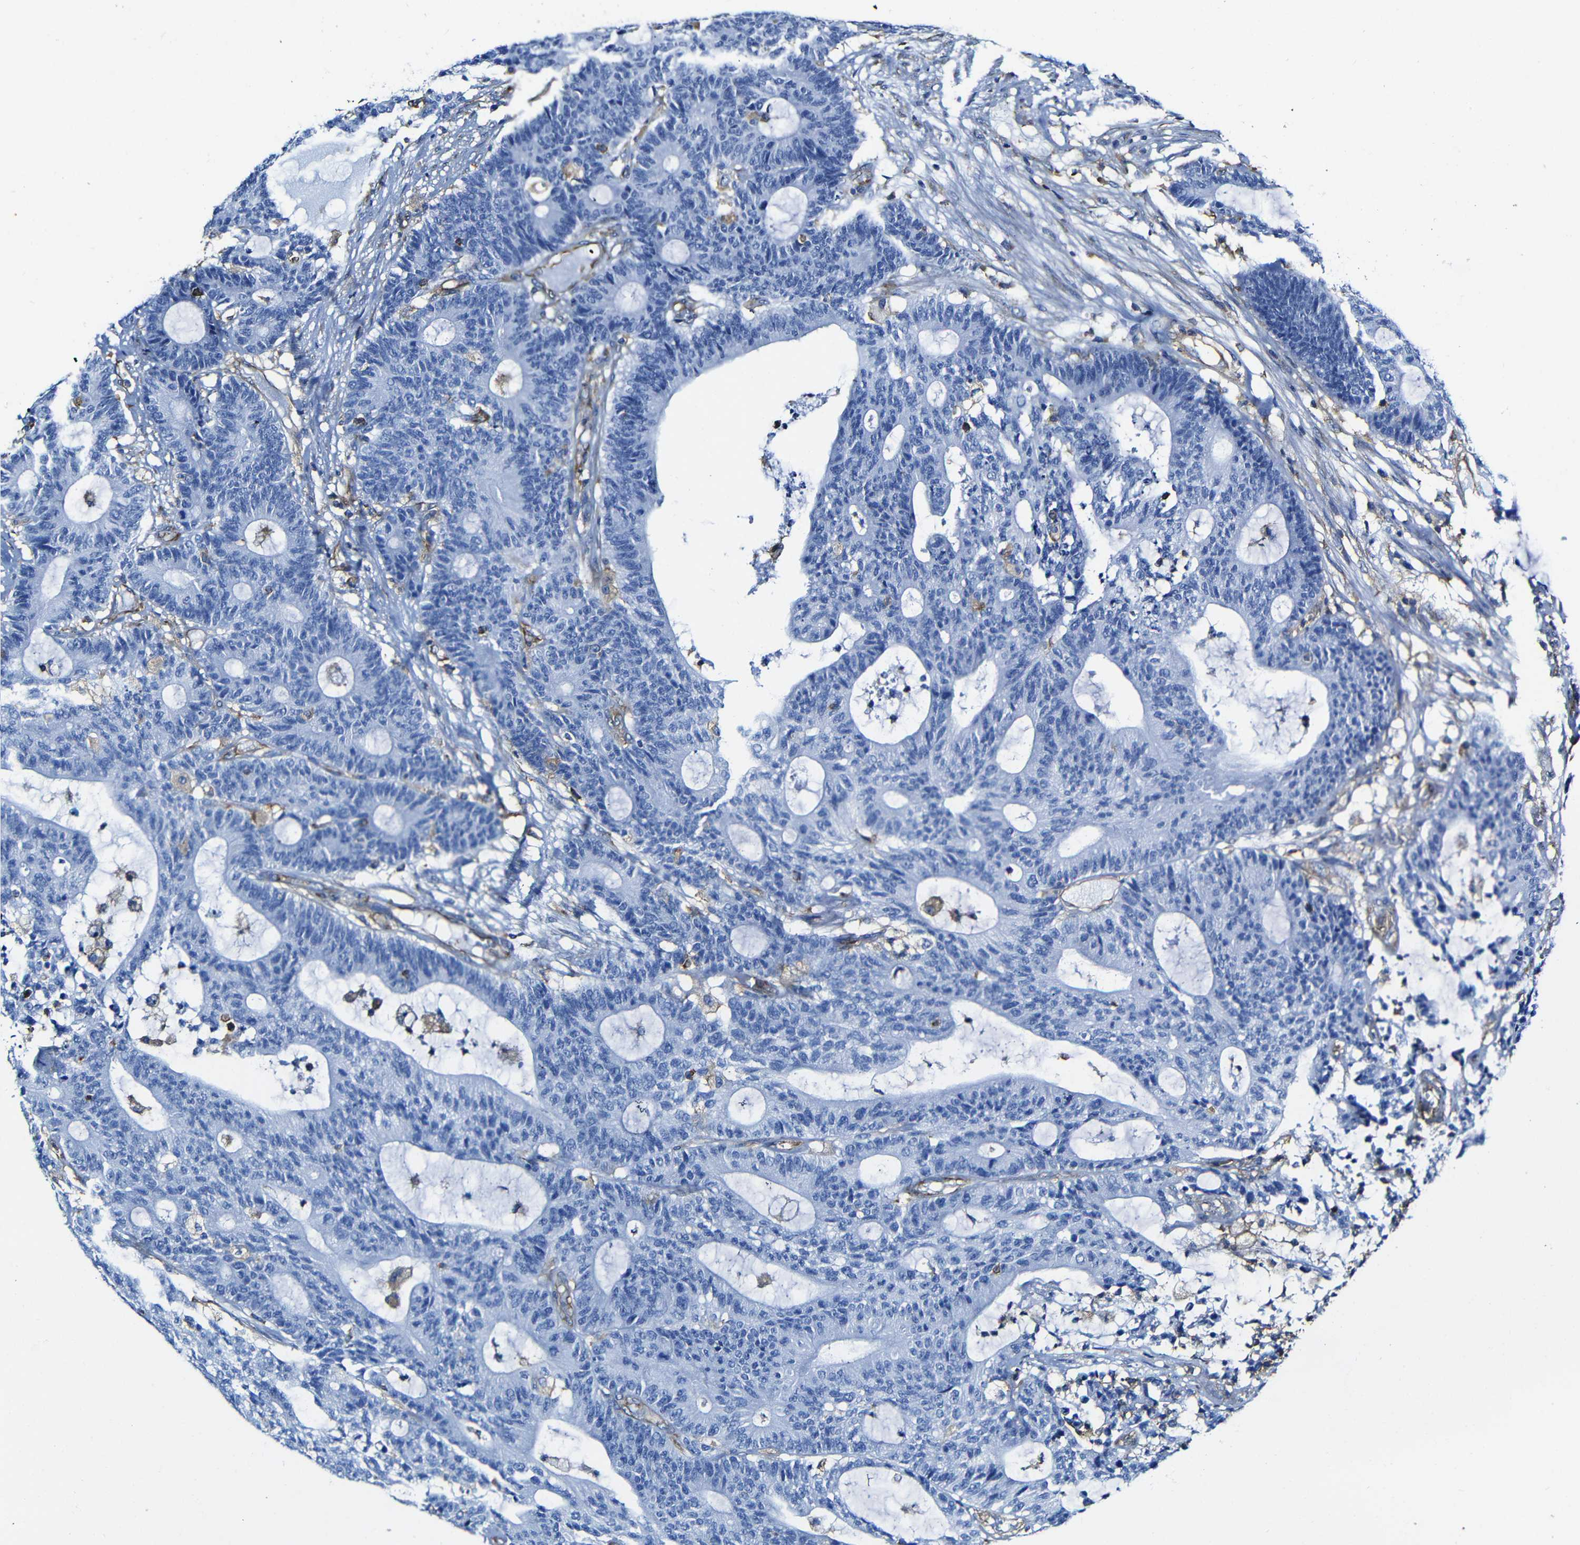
{"staining": {"intensity": "negative", "quantity": "none", "location": "none"}, "tissue": "colorectal cancer", "cell_type": "Tumor cells", "image_type": "cancer", "snomed": [{"axis": "morphology", "description": "Adenocarcinoma, NOS"}, {"axis": "topography", "description": "Colon"}], "caption": "A high-resolution photomicrograph shows IHC staining of colorectal cancer (adenocarcinoma), which shows no significant positivity in tumor cells.", "gene": "MSN", "patient": {"sex": "female", "age": 84}}